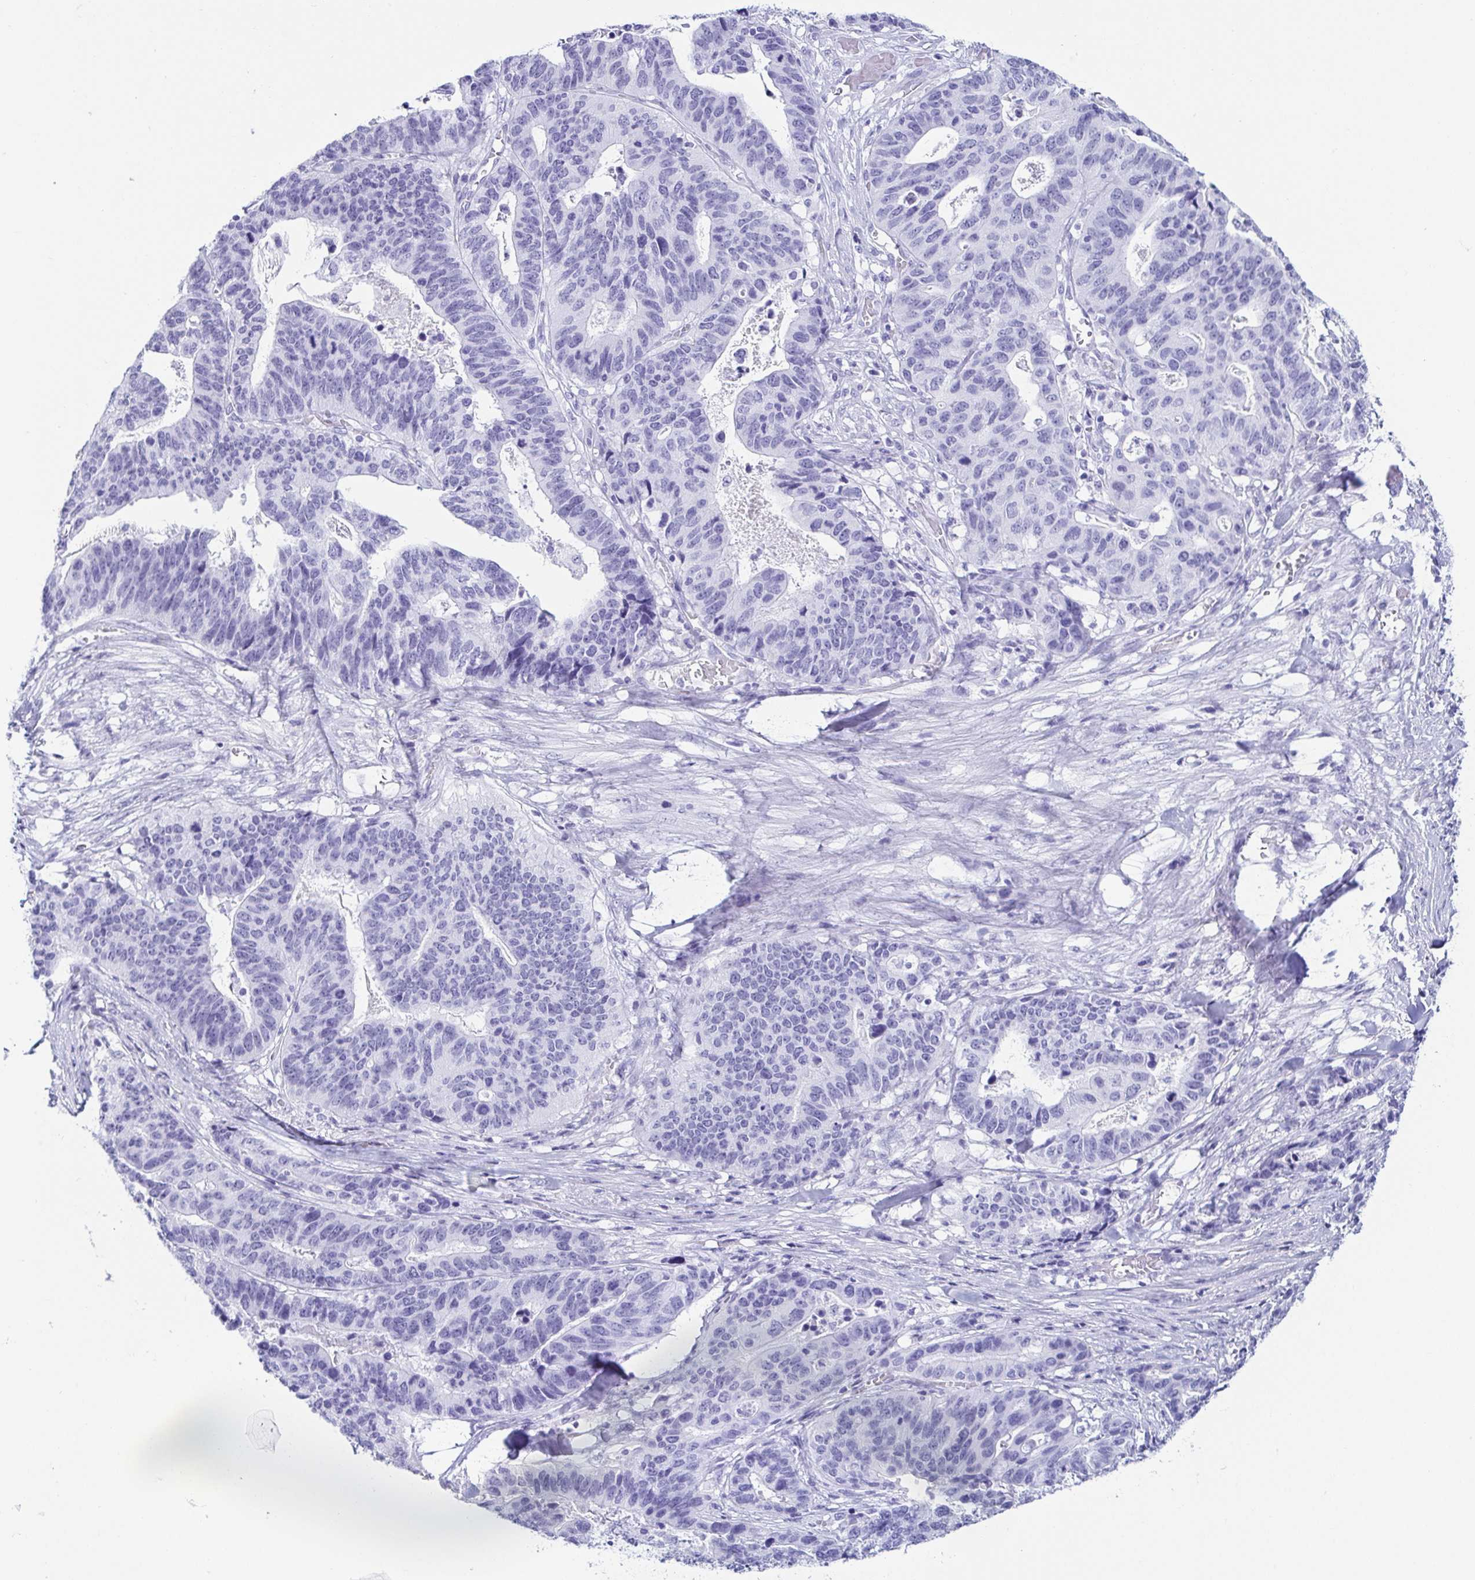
{"staining": {"intensity": "negative", "quantity": "none", "location": "none"}, "tissue": "stomach cancer", "cell_type": "Tumor cells", "image_type": "cancer", "snomed": [{"axis": "morphology", "description": "Adenocarcinoma, NOS"}, {"axis": "topography", "description": "Stomach, upper"}], "caption": "The micrograph demonstrates no significant staining in tumor cells of stomach cancer (adenocarcinoma).", "gene": "CD164L2", "patient": {"sex": "female", "age": 67}}